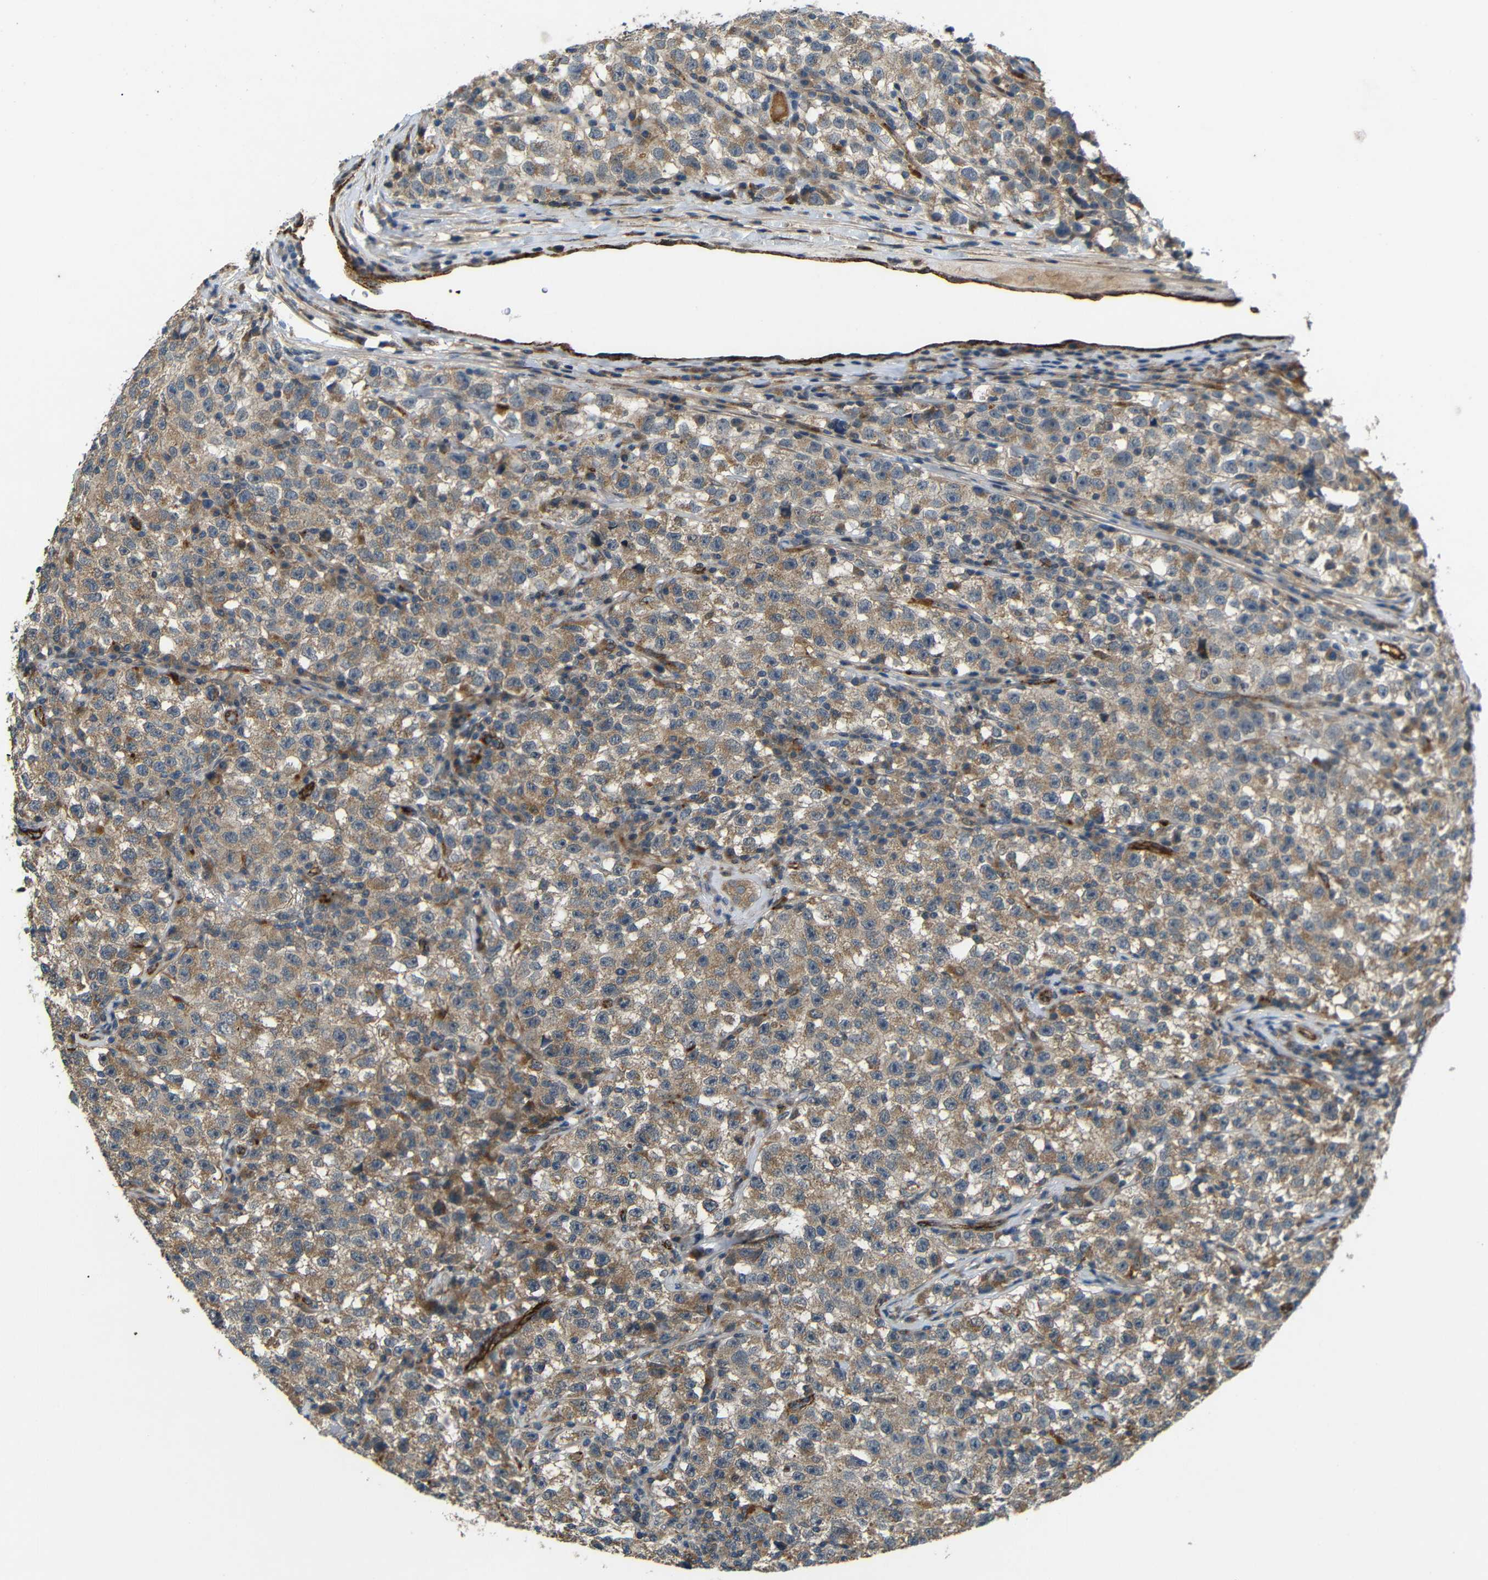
{"staining": {"intensity": "moderate", "quantity": ">75%", "location": "cytoplasmic/membranous"}, "tissue": "testis cancer", "cell_type": "Tumor cells", "image_type": "cancer", "snomed": [{"axis": "morphology", "description": "Seminoma, NOS"}, {"axis": "topography", "description": "Testis"}], "caption": "A brown stain labels moderate cytoplasmic/membranous expression of a protein in human testis cancer (seminoma) tumor cells. The staining was performed using DAB, with brown indicating positive protein expression. Nuclei are stained blue with hematoxylin.", "gene": "ATP7A", "patient": {"sex": "male", "age": 22}}